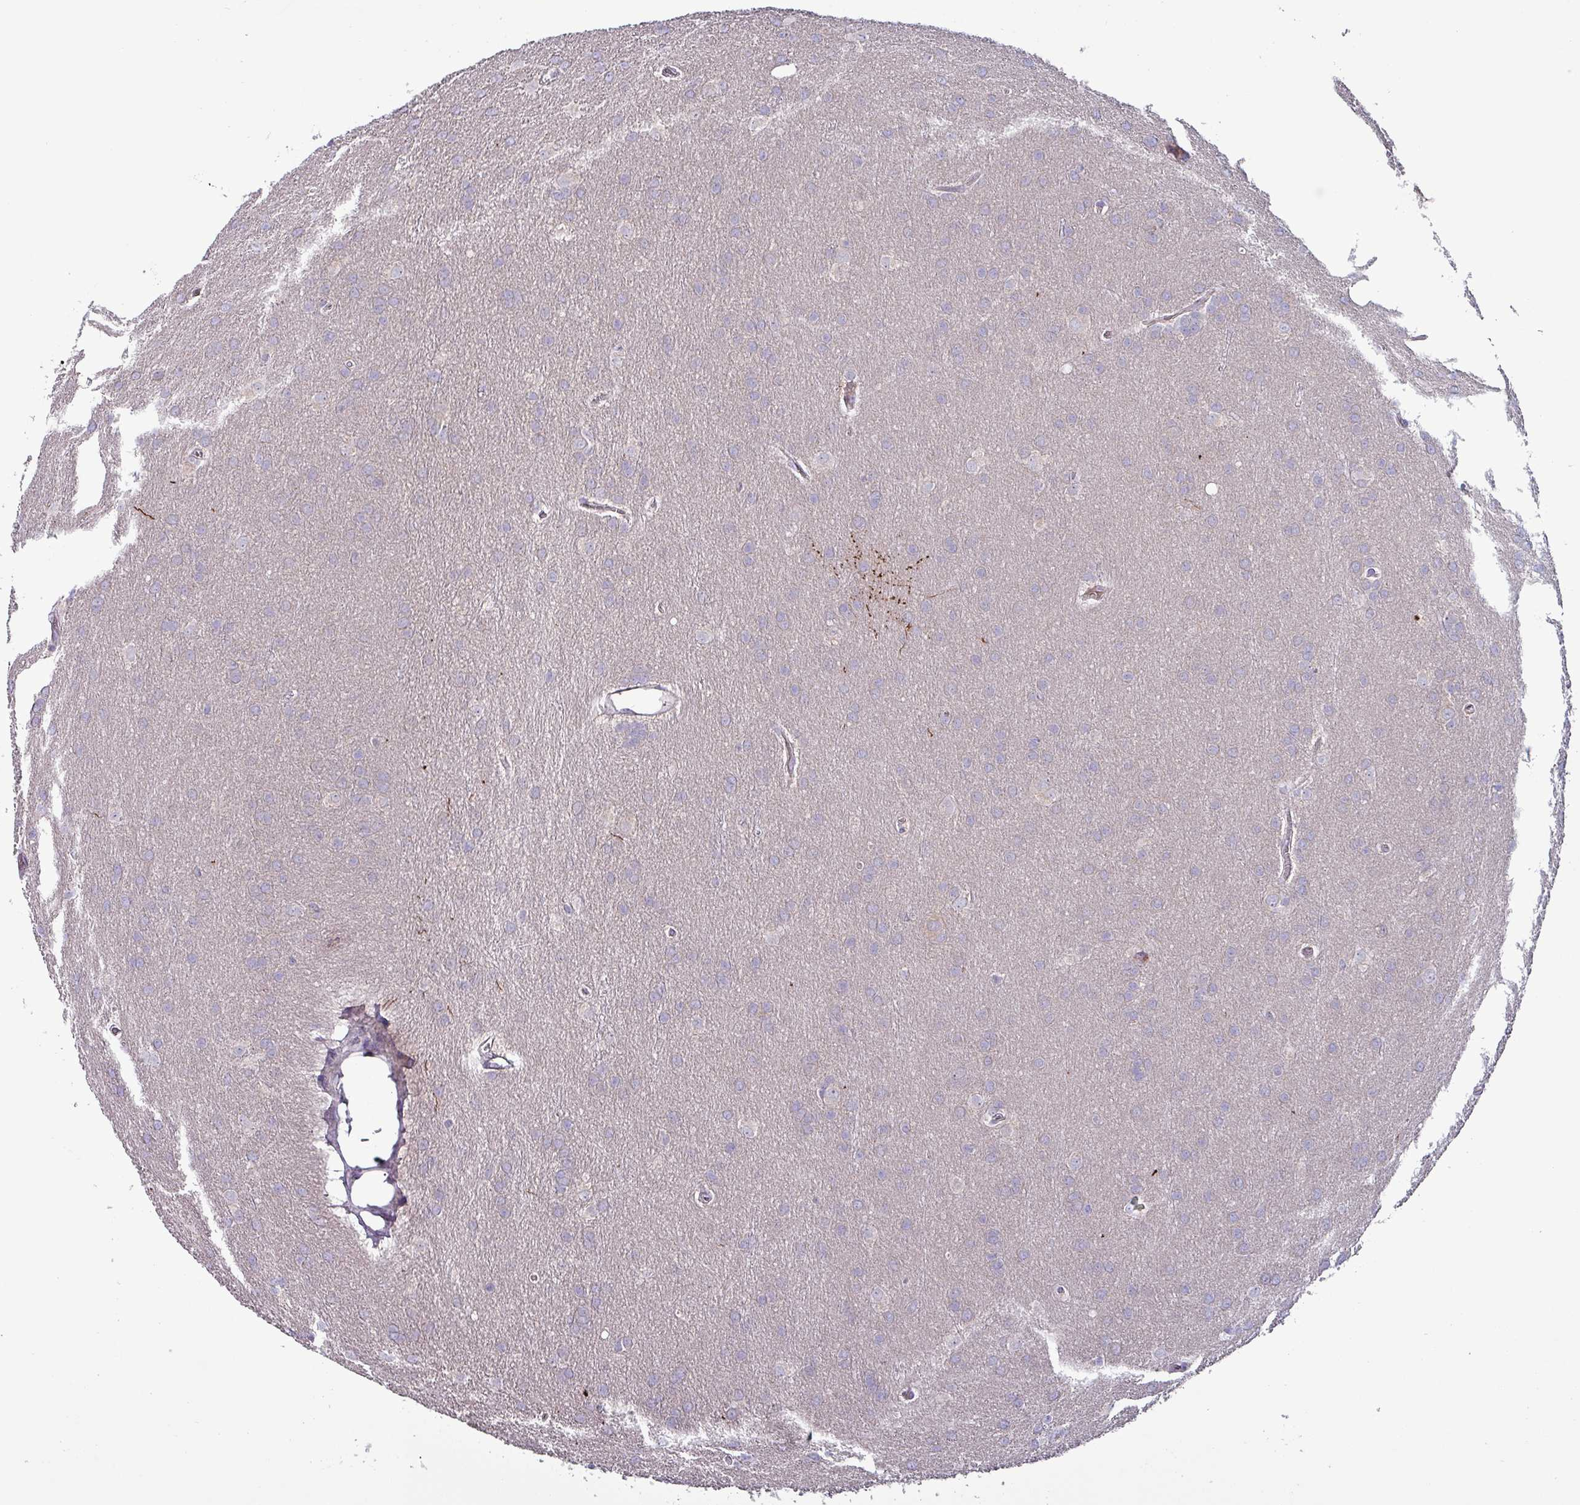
{"staining": {"intensity": "negative", "quantity": "none", "location": "none"}, "tissue": "glioma", "cell_type": "Tumor cells", "image_type": "cancer", "snomed": [{"axis": "morphology", "description": "Glioma, malignant, Low grade"}, {"axis": "topography", "description": "Brain"}], "caption": "The IHC photomicrograph has no significant expression in tumor cells of low-grade glioma (malignant) tissue.", "gene": "HSD3B7", "patient": {"sex": "female", "age": 32}}